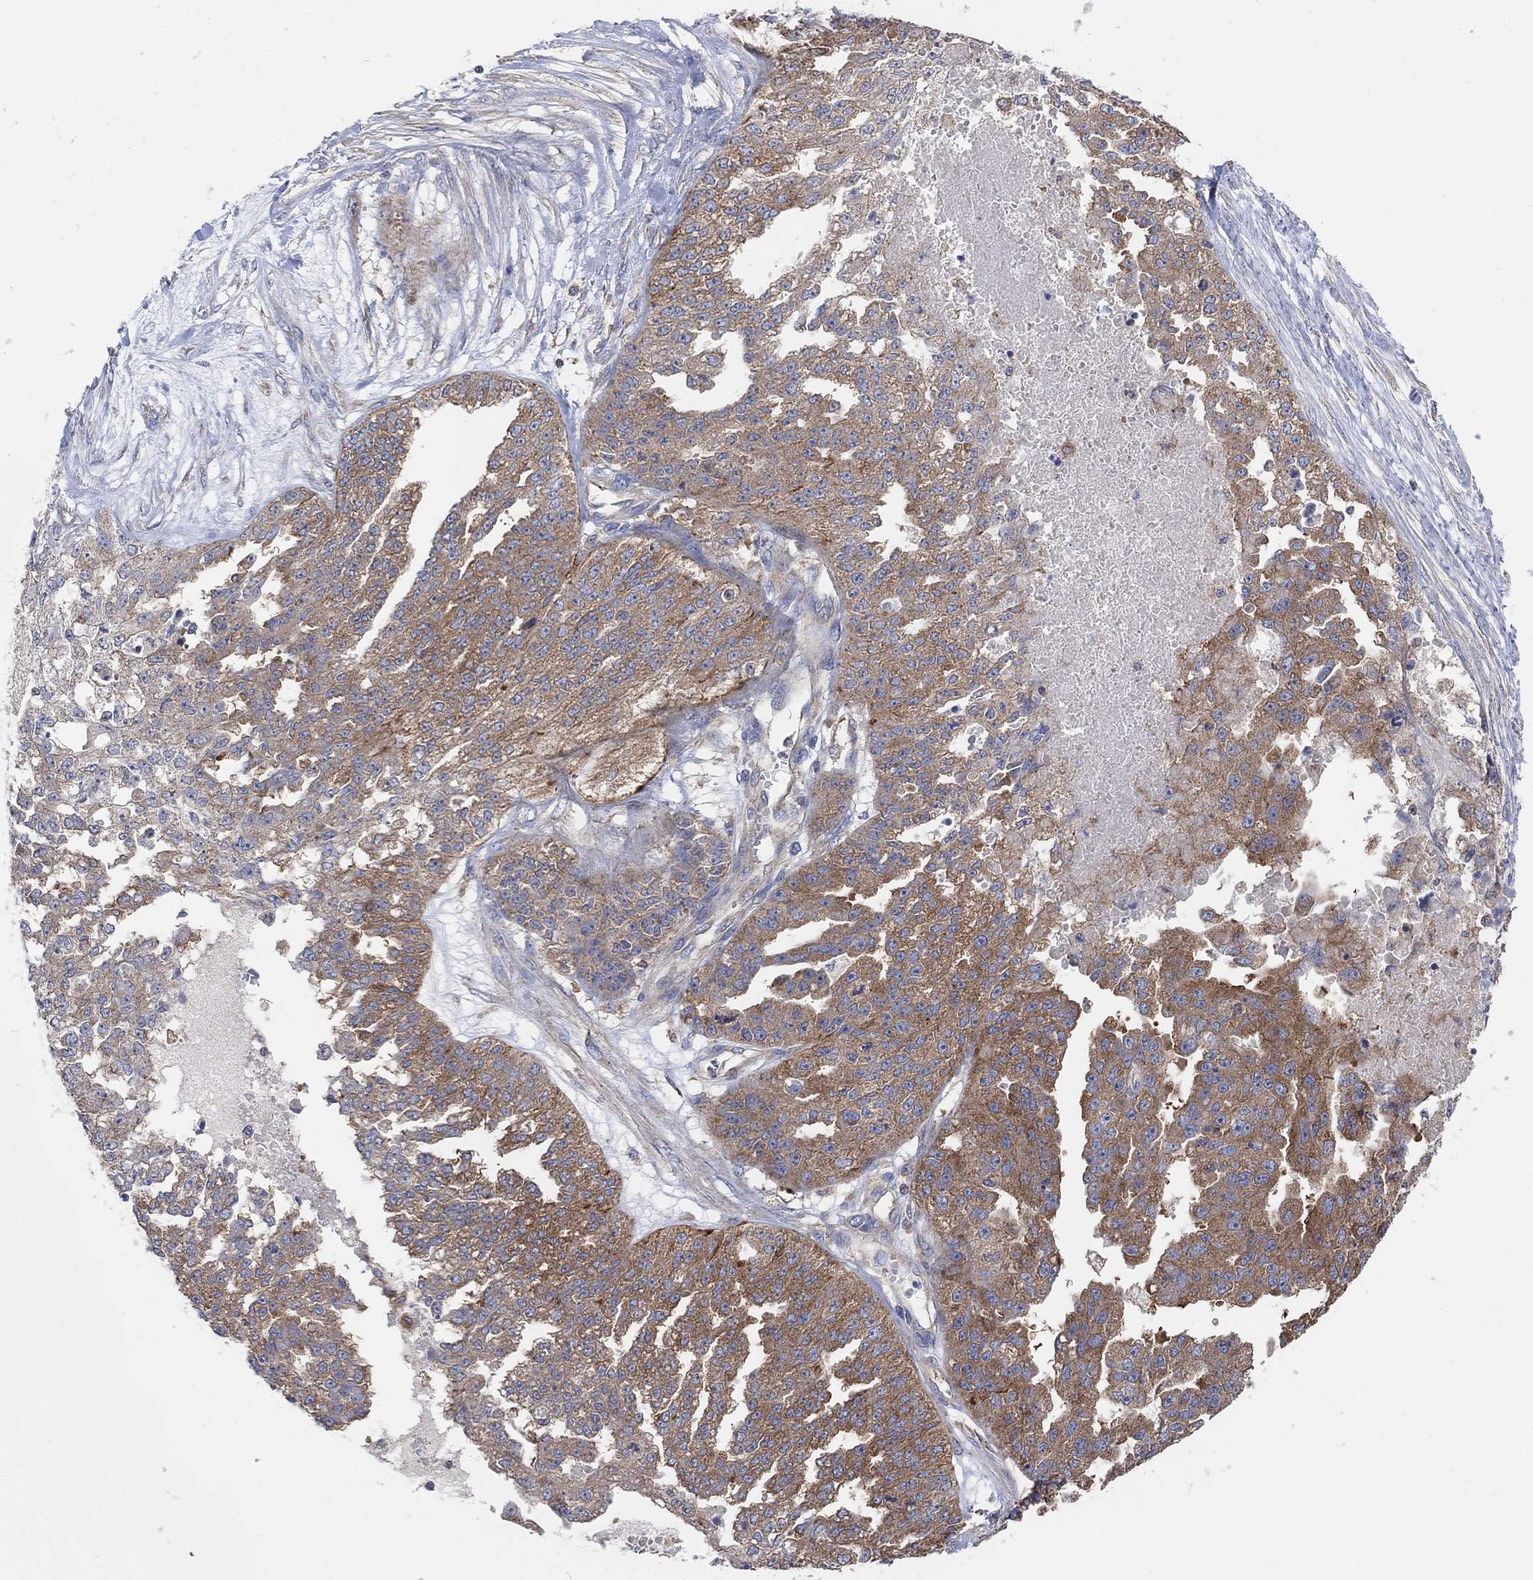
{"staining": {"intensity": "moderate", "quantity": "25%-75%", "location": "cytoplasmic/membranous"}, "tissue": "ovarian cancer", "cell_type": "Tumor cells", "image_type": "cancer", "snomed": [{"axis": "morphology", "description": "Cystadenocarcinoma, serous, NOS"}, {"axis": "topography", "description": "Ovary"}], "caption": "This is an image of immunohistochemistry (IHC) staining of ovarian serous cystadenocarcinoma, which shows moderate staining in the cytoplasmic/membranous of tumor cells.", "gene": "BLOC1S3", "patient": {"sex": "female", "age": 58}}